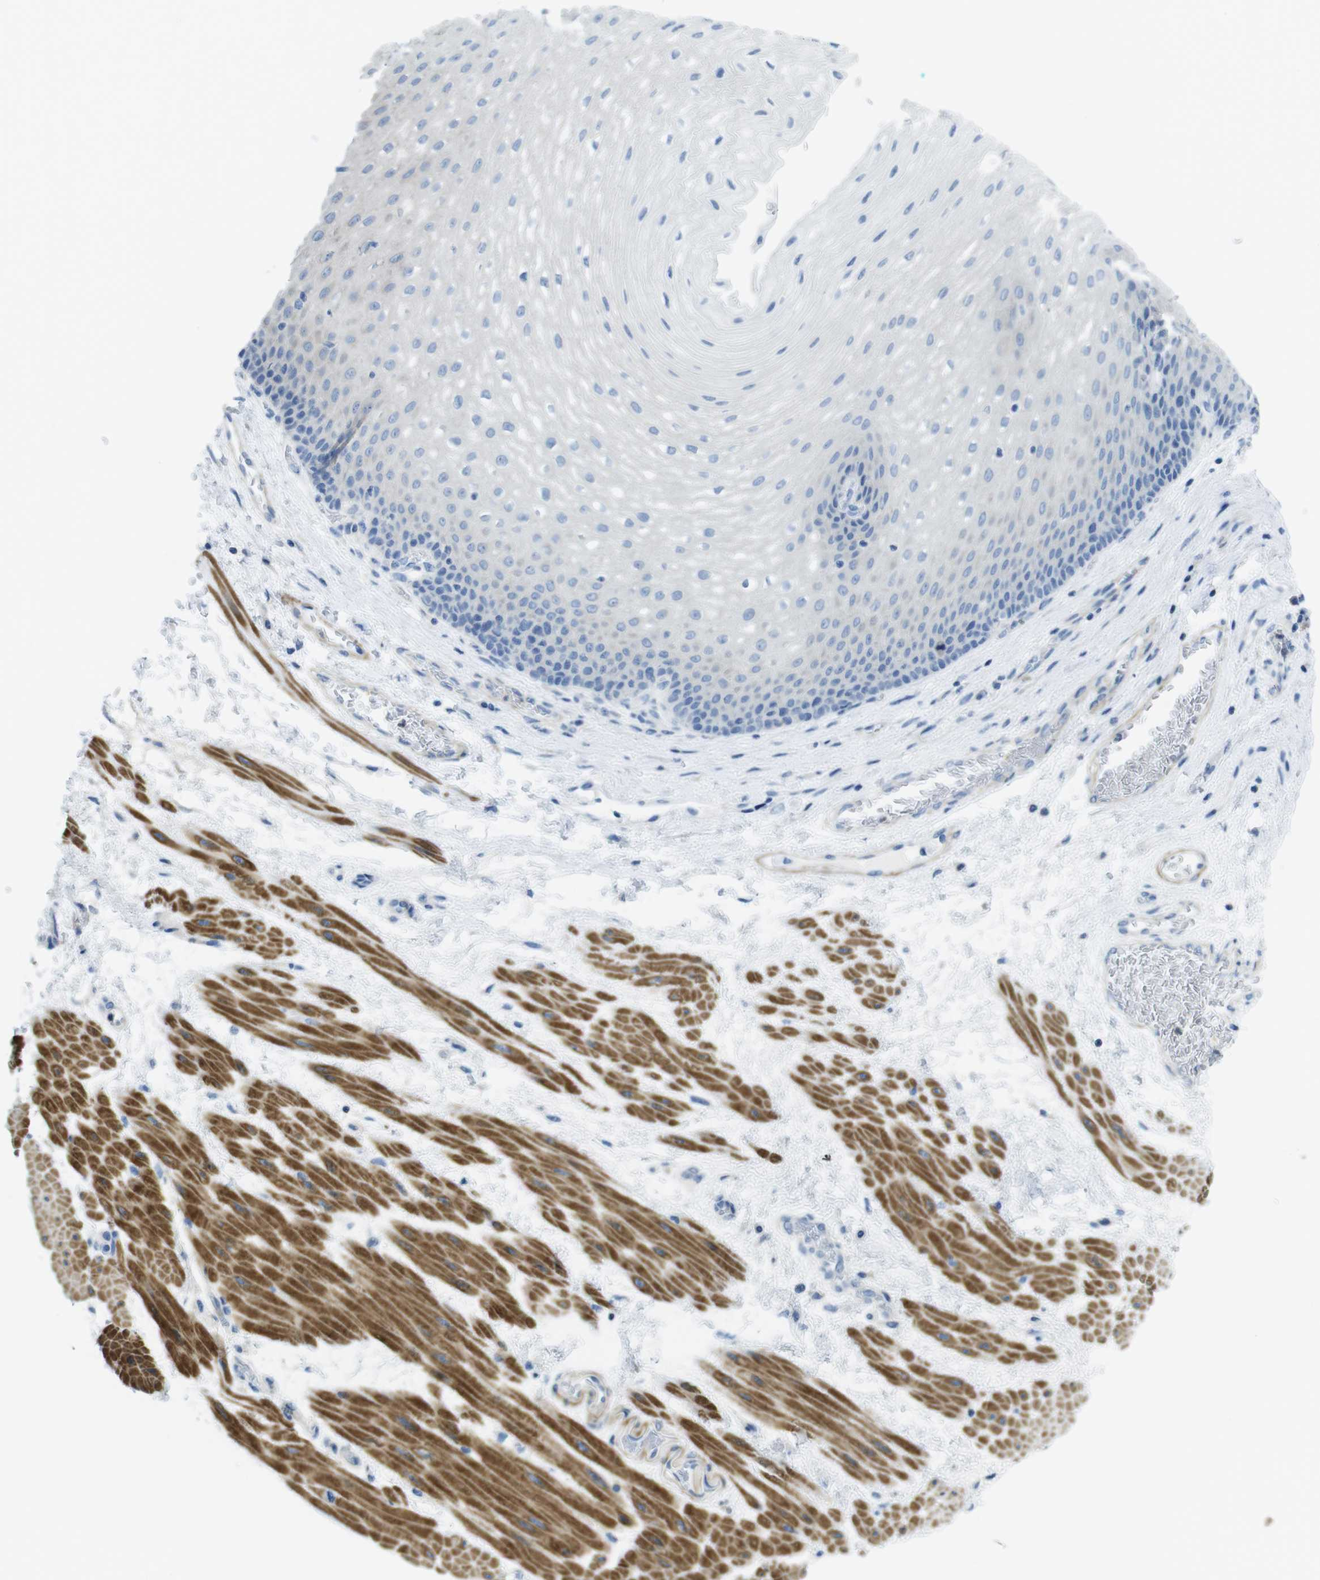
{"staining": {"intensity": "weak", "quantity": "<25%", "location": "cytoplasmic/membranous"}, "tissue": "esophagus", "cell_type": "Squamous epithelial cells", "image_type": "normal", "snomed": [{"axis": "morphology", "description": "Normal tissue, NOS"}, {"axis": "topography", "description": "Esophagus"}], "caption": "IHC photomicrograph of normal esophagus: human esophagus stained with DAB (3,3'-diaminobenzidine) displays no significant protein expression in squamous epithelial cells.", "gene": "ASIC5", "patient": {"sex": "male", "age": 48}}